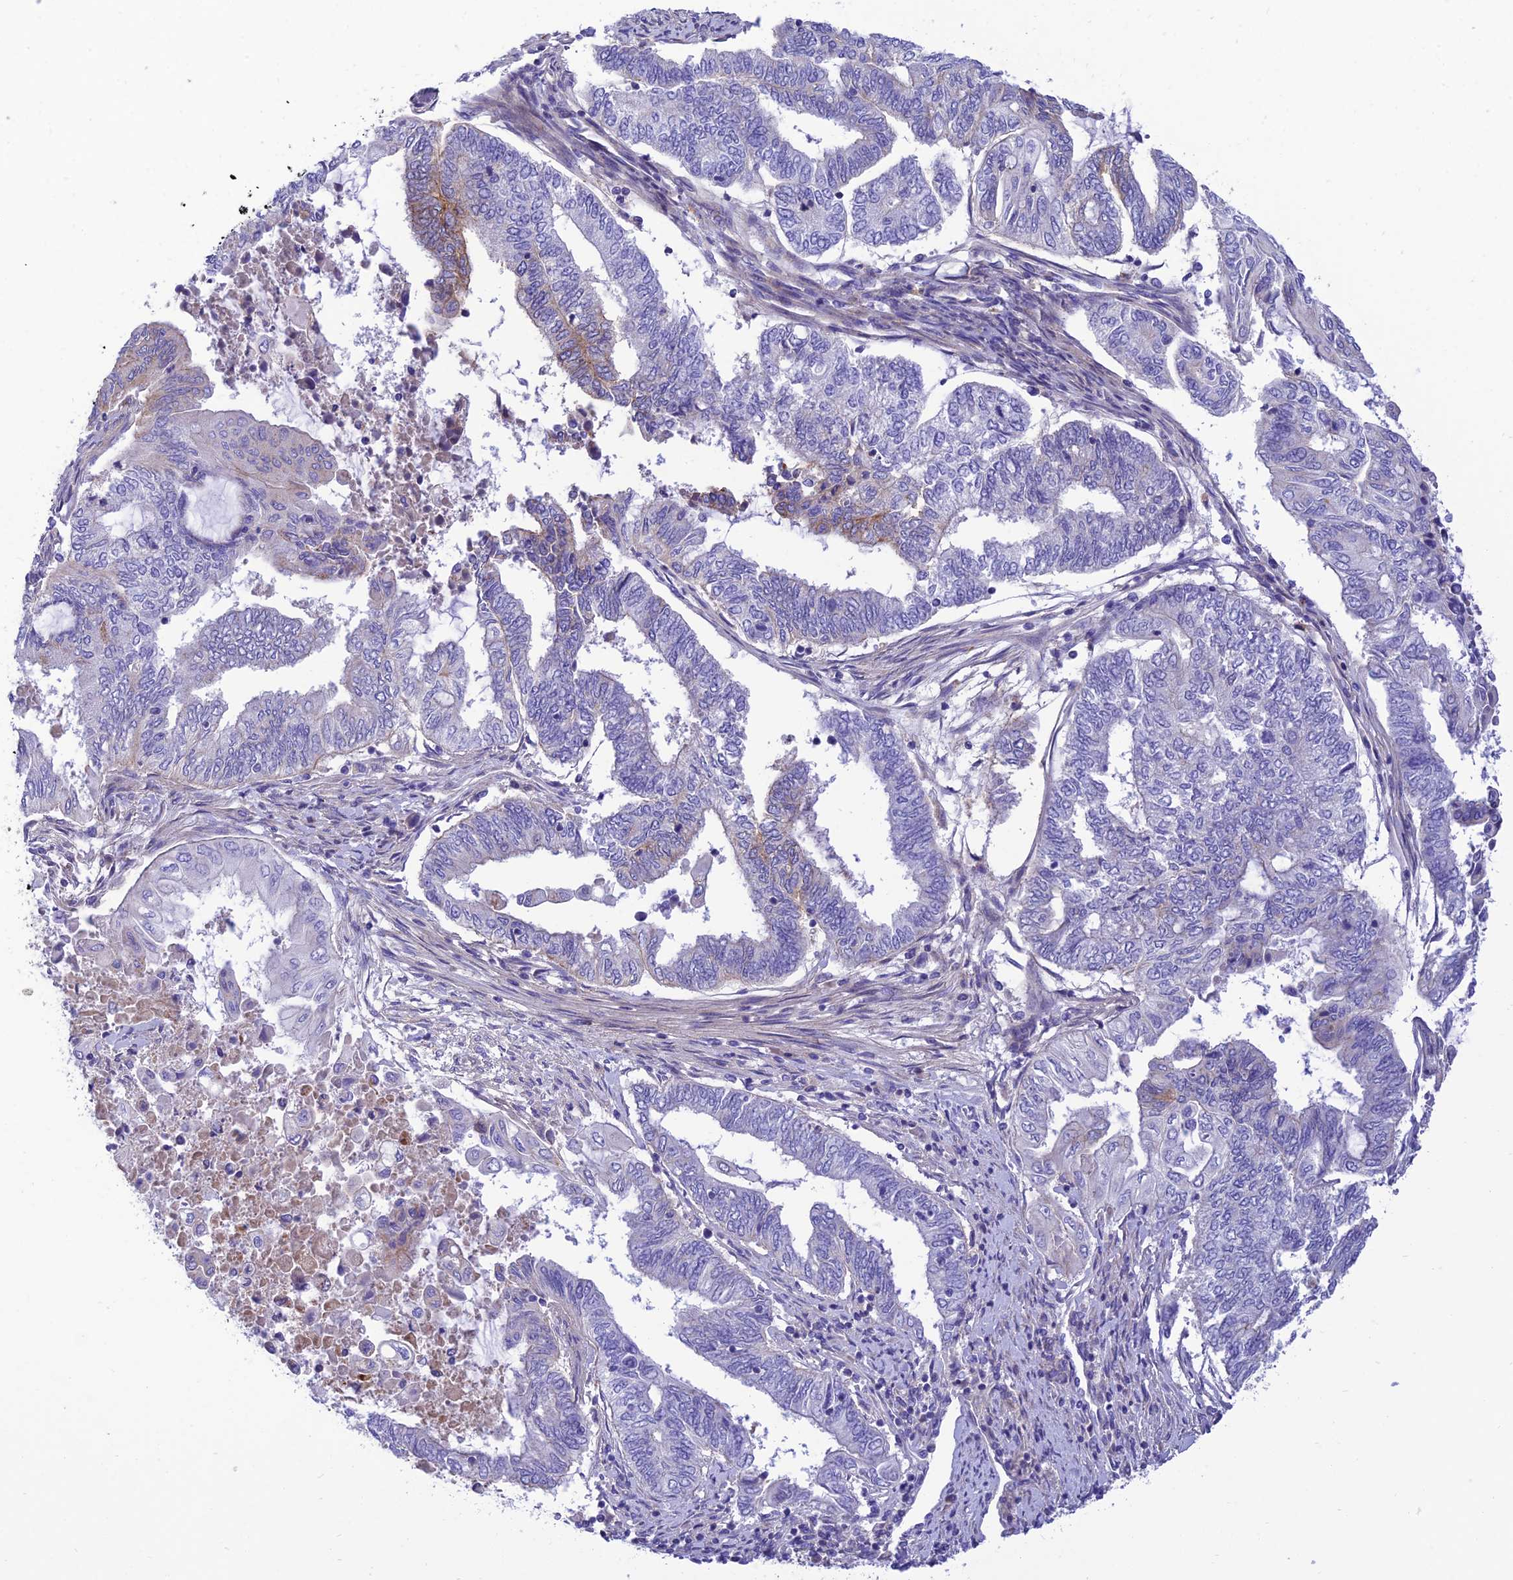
{"staining": {"intensity": "moderate", "quantity": "<25%", "location": "cytoplasmic/membranous"}, "tissue": "endometrial cancer", "cell_type": "Tumor cells", "image_type": "cancer", "snomed": [{"axis": "morphology", "description": "Adenocarcinoma, NOS"}, {"axis": "topography", "description": "Uterus"}, {"axis": "topography", "description": "Endometrium"}], "caption": "Immunohistochemistry (IHC) image of neoplastic tissue: human adenocarcinoma (endometrial) stained using immunohistochemistry exhibits low levels of moderate protein expression localized specifically in the cytoplasmic/membranous of tumor cells, appearing as a cytoplasmic/membranous brown color.", "gene": "CCDC157", "patient": {"sex": "female", "age": 70}}